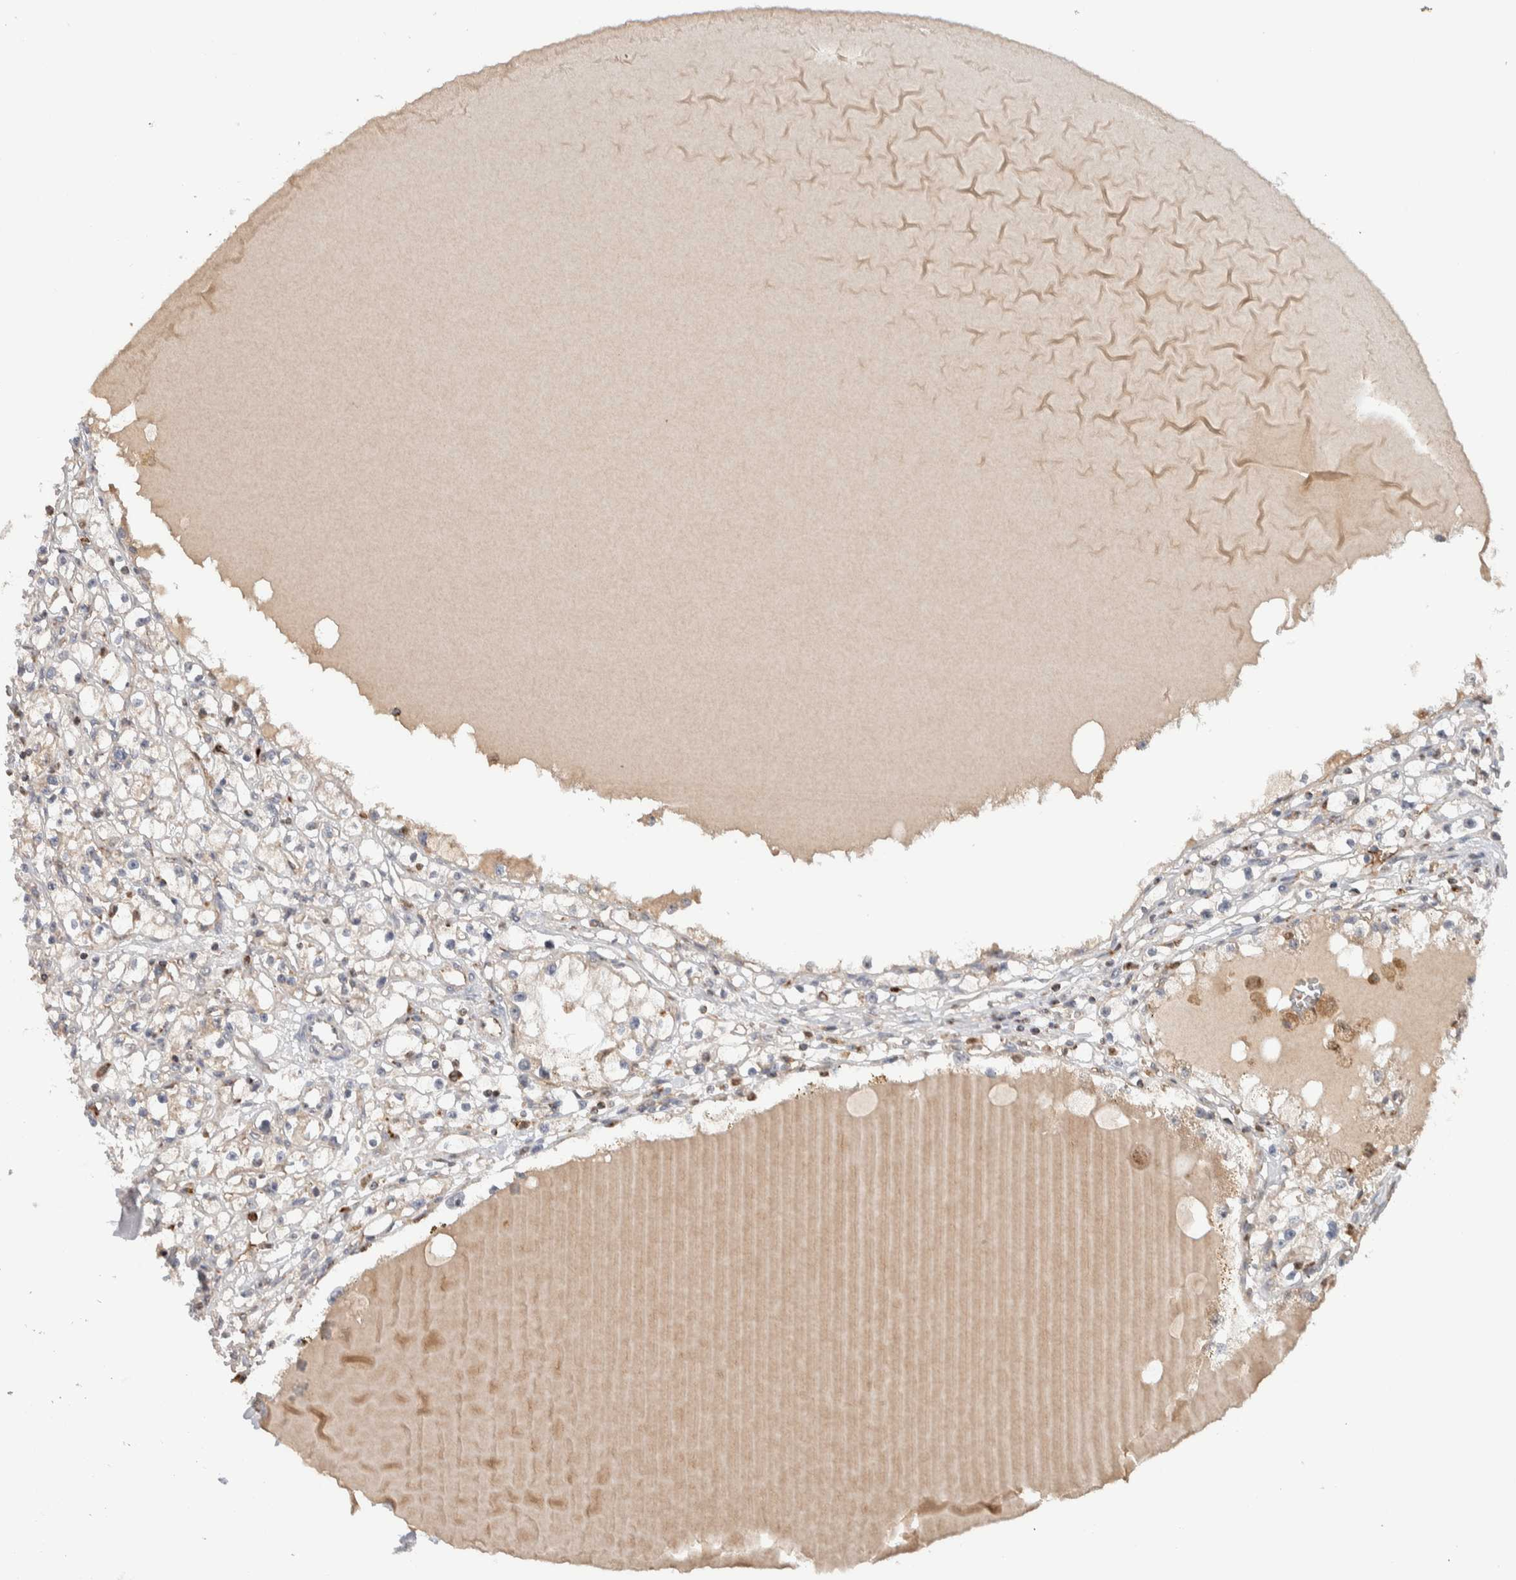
{"staining": {"intensity": "negative", "quantity": "none", "location": "none"}, "tissue": "renal cancer", "cell_type": "Tumor cells", "image_type": "cancer", "snomed": [{"axis": "morphology", "description": "Adenocarcinoma, NOS"}, {"axis": "topography", "description": "Kidney"}], "caption": "A photomicrograph of human adenocarcinoma (renal) is negative for staining in tumor cells.", "gene": "VPS53", "patient": {"sex": "male", "age": 56}}